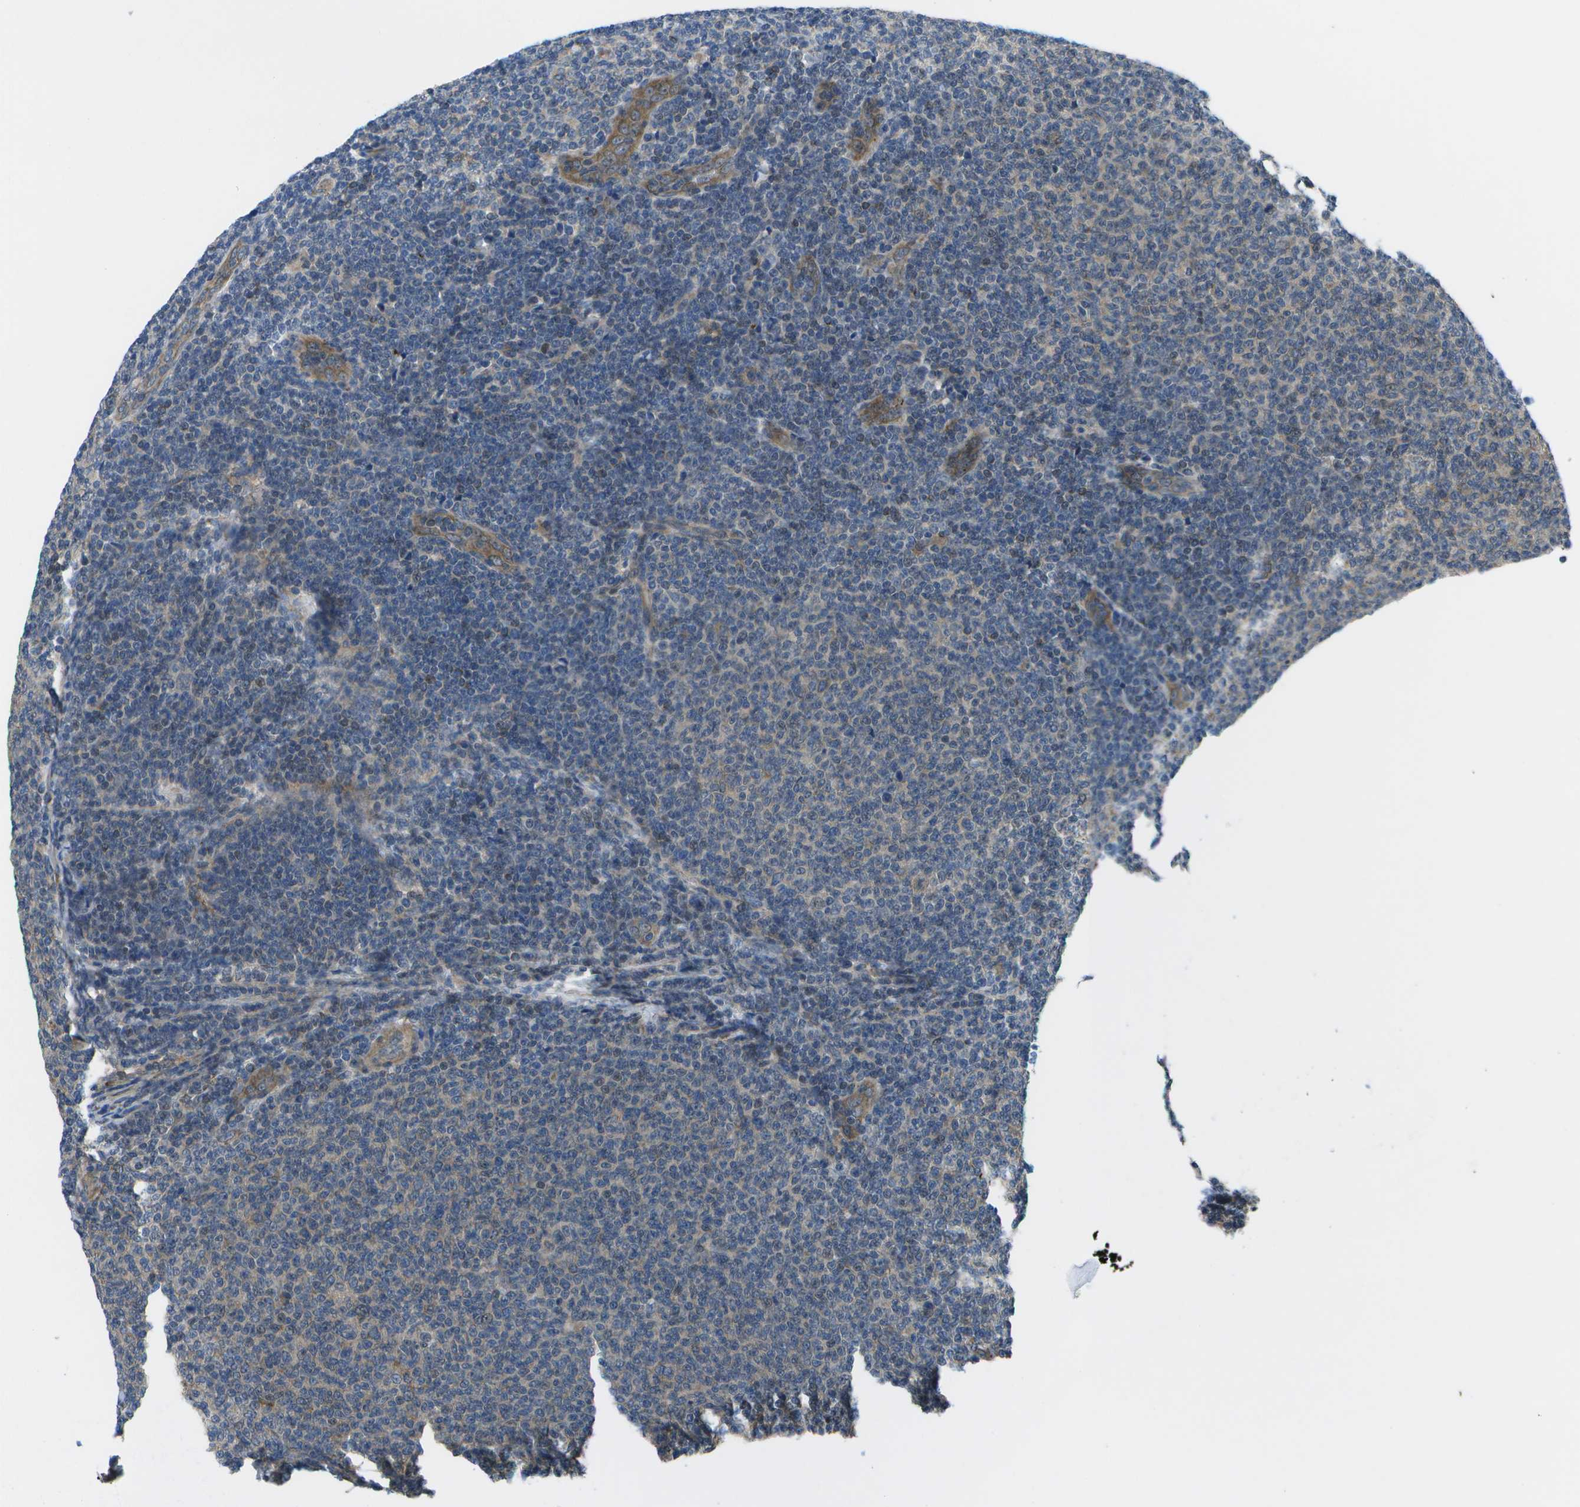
{"staining": {"intensity": "weak", "quantity": "25%-75%", "location": "cytoplasmic/membranous"}, "tissue": "lymphoma", "cell_type": "Tumor cells", "image_type": "cancer", "snomed": [{"axis": "morphology", "description": "Malignant lymphoma, non-Hodgkin's type, Low grade"}, {"axis": "topography", "description": "Lymph node"}], "caption": "Immunohistochemical staining of low-grade malignant lymphoma, non-Hodgkin's type demonstrates weak cytoplasmic/membranous protein staining in about 25%-75% of tumor cells.", "gene": "P3H1", "patient": {"sex": "male", "age": 66}}